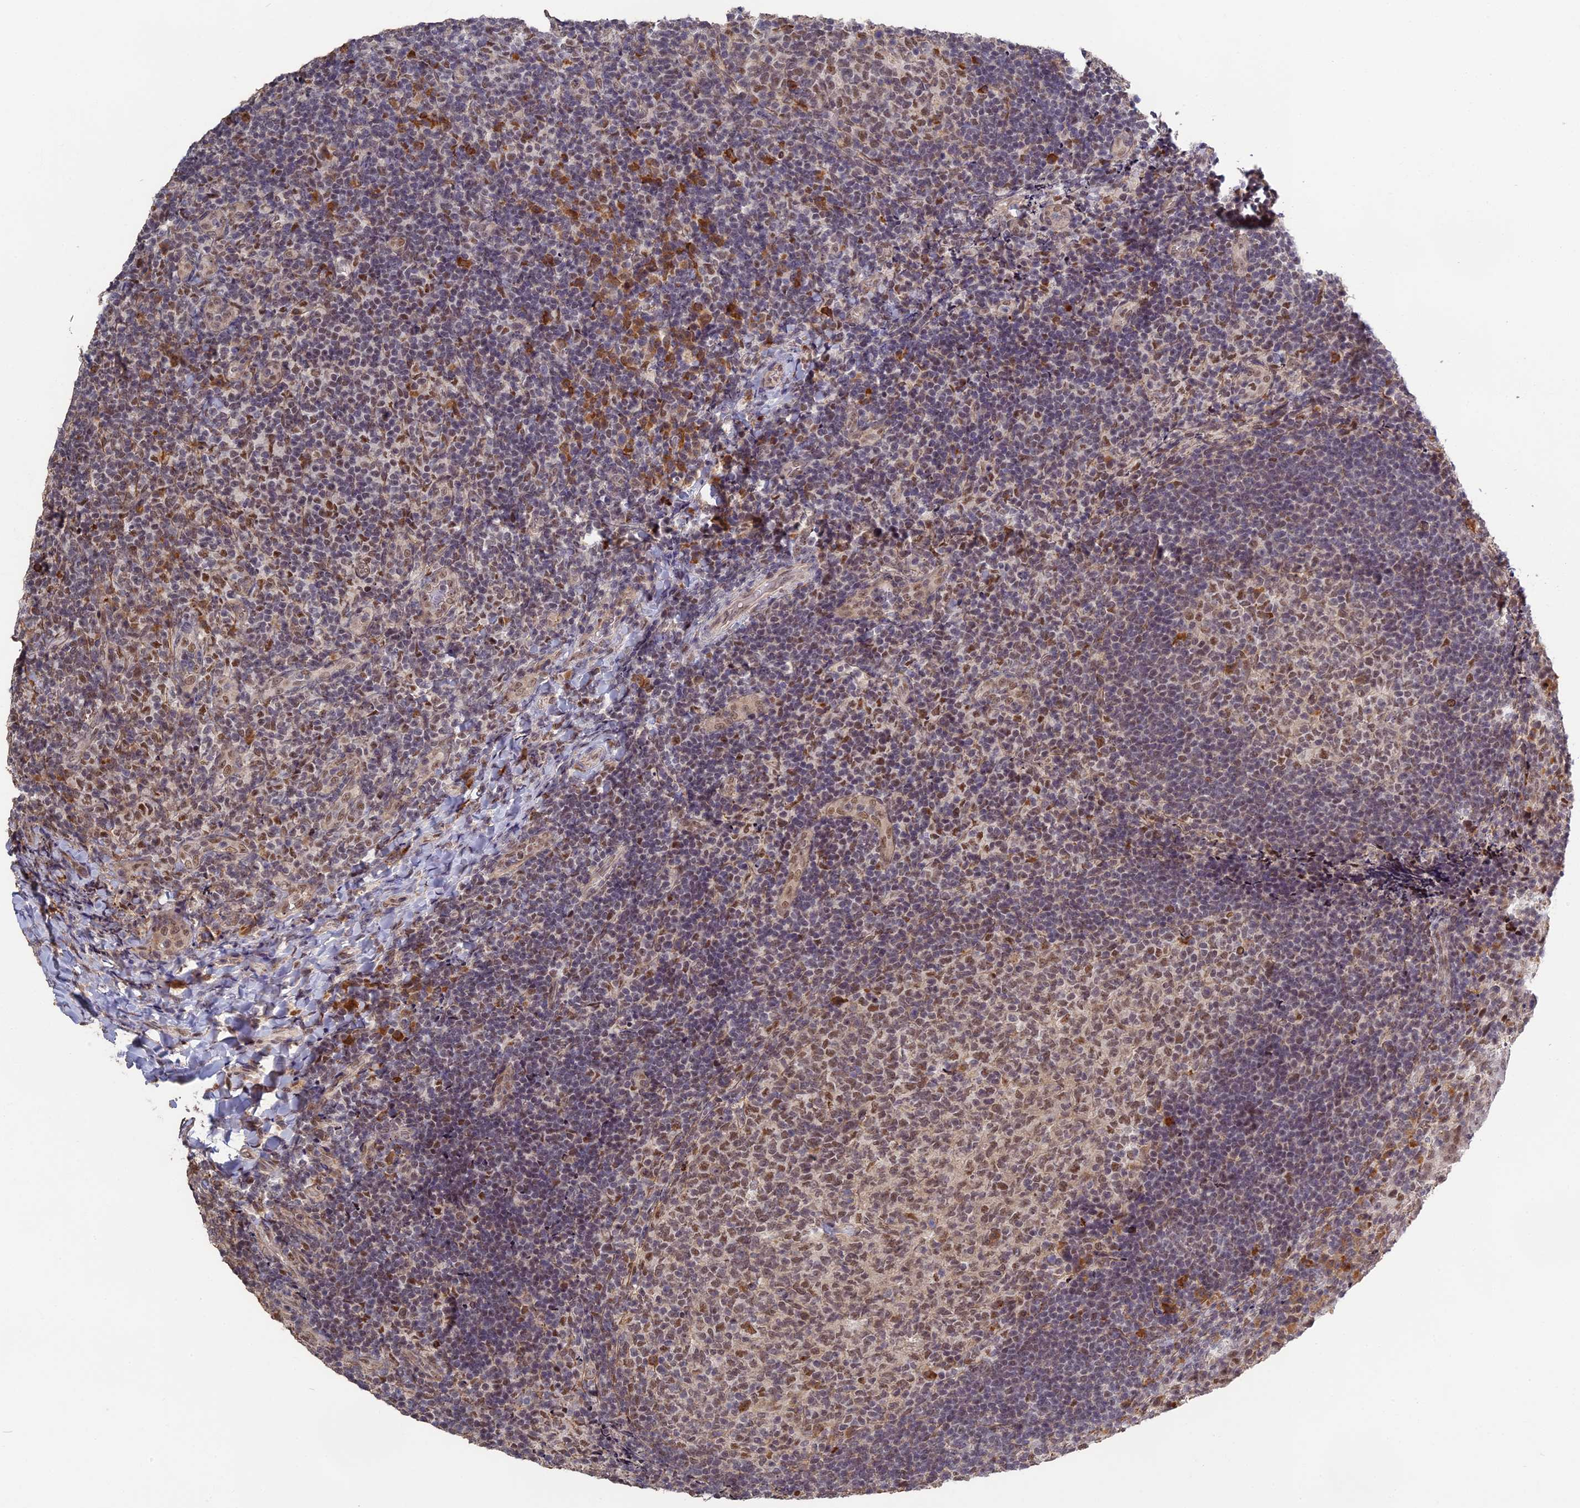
{"staining": {"intensity": "moderate", "quantity": "25%-75%", "location": "cytoplasmic/membranous,nuclear"}, "tissue": "tonsil", "cell_type": "Germinal center cells", "image_type": "normal", "snomed": [{"axis": "morphology", "description": "Normal tissue, NOS"}, {"axis": "topography", "description": "Tonsil"}], "caption": "Brown immunohistochemical staining in unremarkable human tonsil demonstrates moderate cytoplasmic/membranous,nuclear staining in approximately 25%-75% of germinal center cells. The staining was performed using DAB (3,3'-diaminobenzidine), with brown indicating positive protein expression. Nuclei are stained blue with hematoxylin.", "gene": "MORF4L1", "patient": {"sex": "female", "age": 10}}